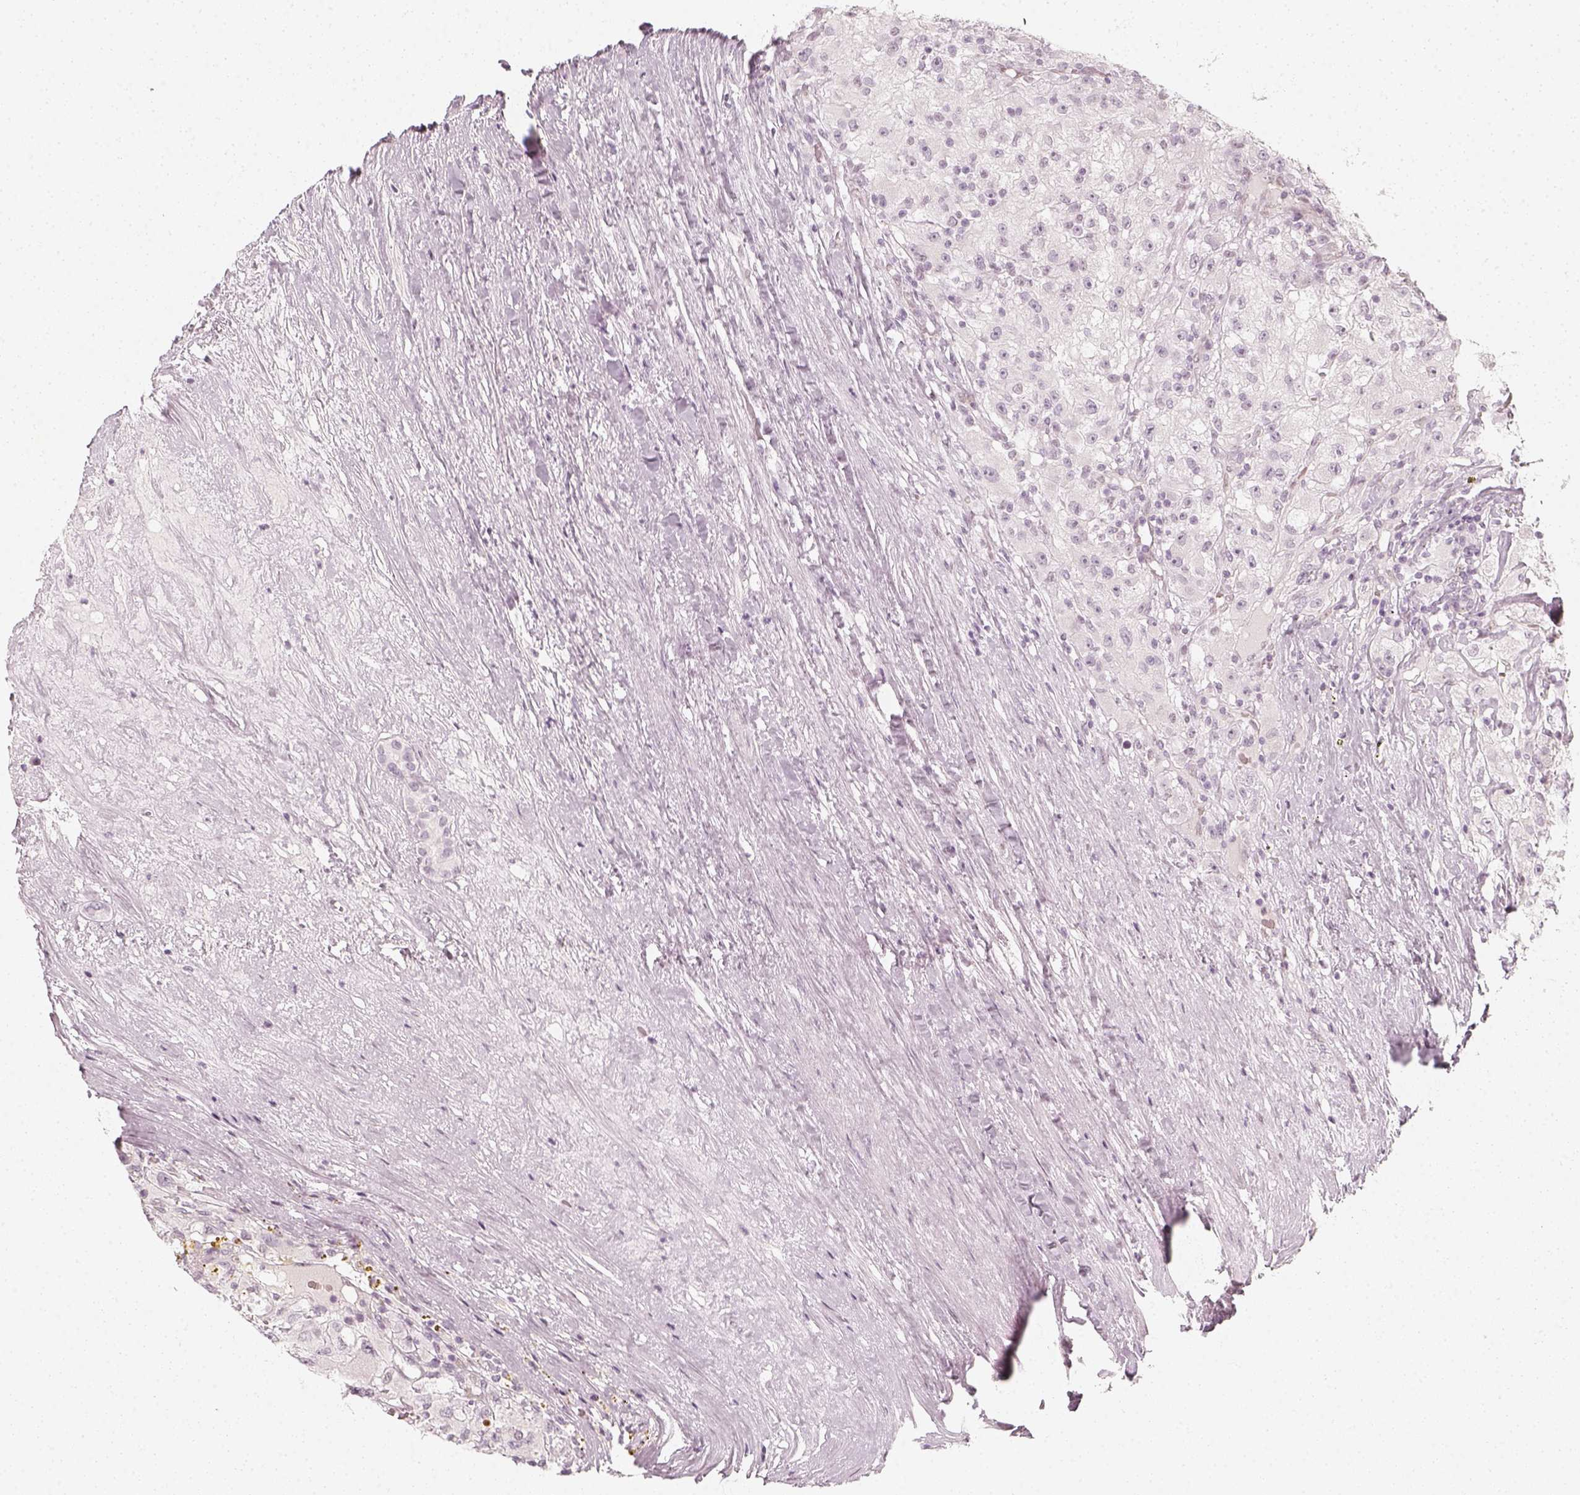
{"staining": {"intensity": "negative", "quantity": "none", "location": "none"}, "tissue": "renal cancer", "cell_type": "Tumor cells", "image_type": "cancer", "snomed": [{"axis": "morphology", "description": "Adenocarcinoma, NOS"}, {"axis": "topography", "description": "Kidney"}], "caption": "DAB immunohistochemical staining of renal cancer (adenocarcinoma) displays no significant positivity in tumor cells. (Stains: DAB immunohistochemistry (IHC) with hematoxylin counter stain, Microscopy: brightfield microscopy at high magnification).", "gene": "KRTAP2-1", "patient": {"sex": "female", "age": 67}}